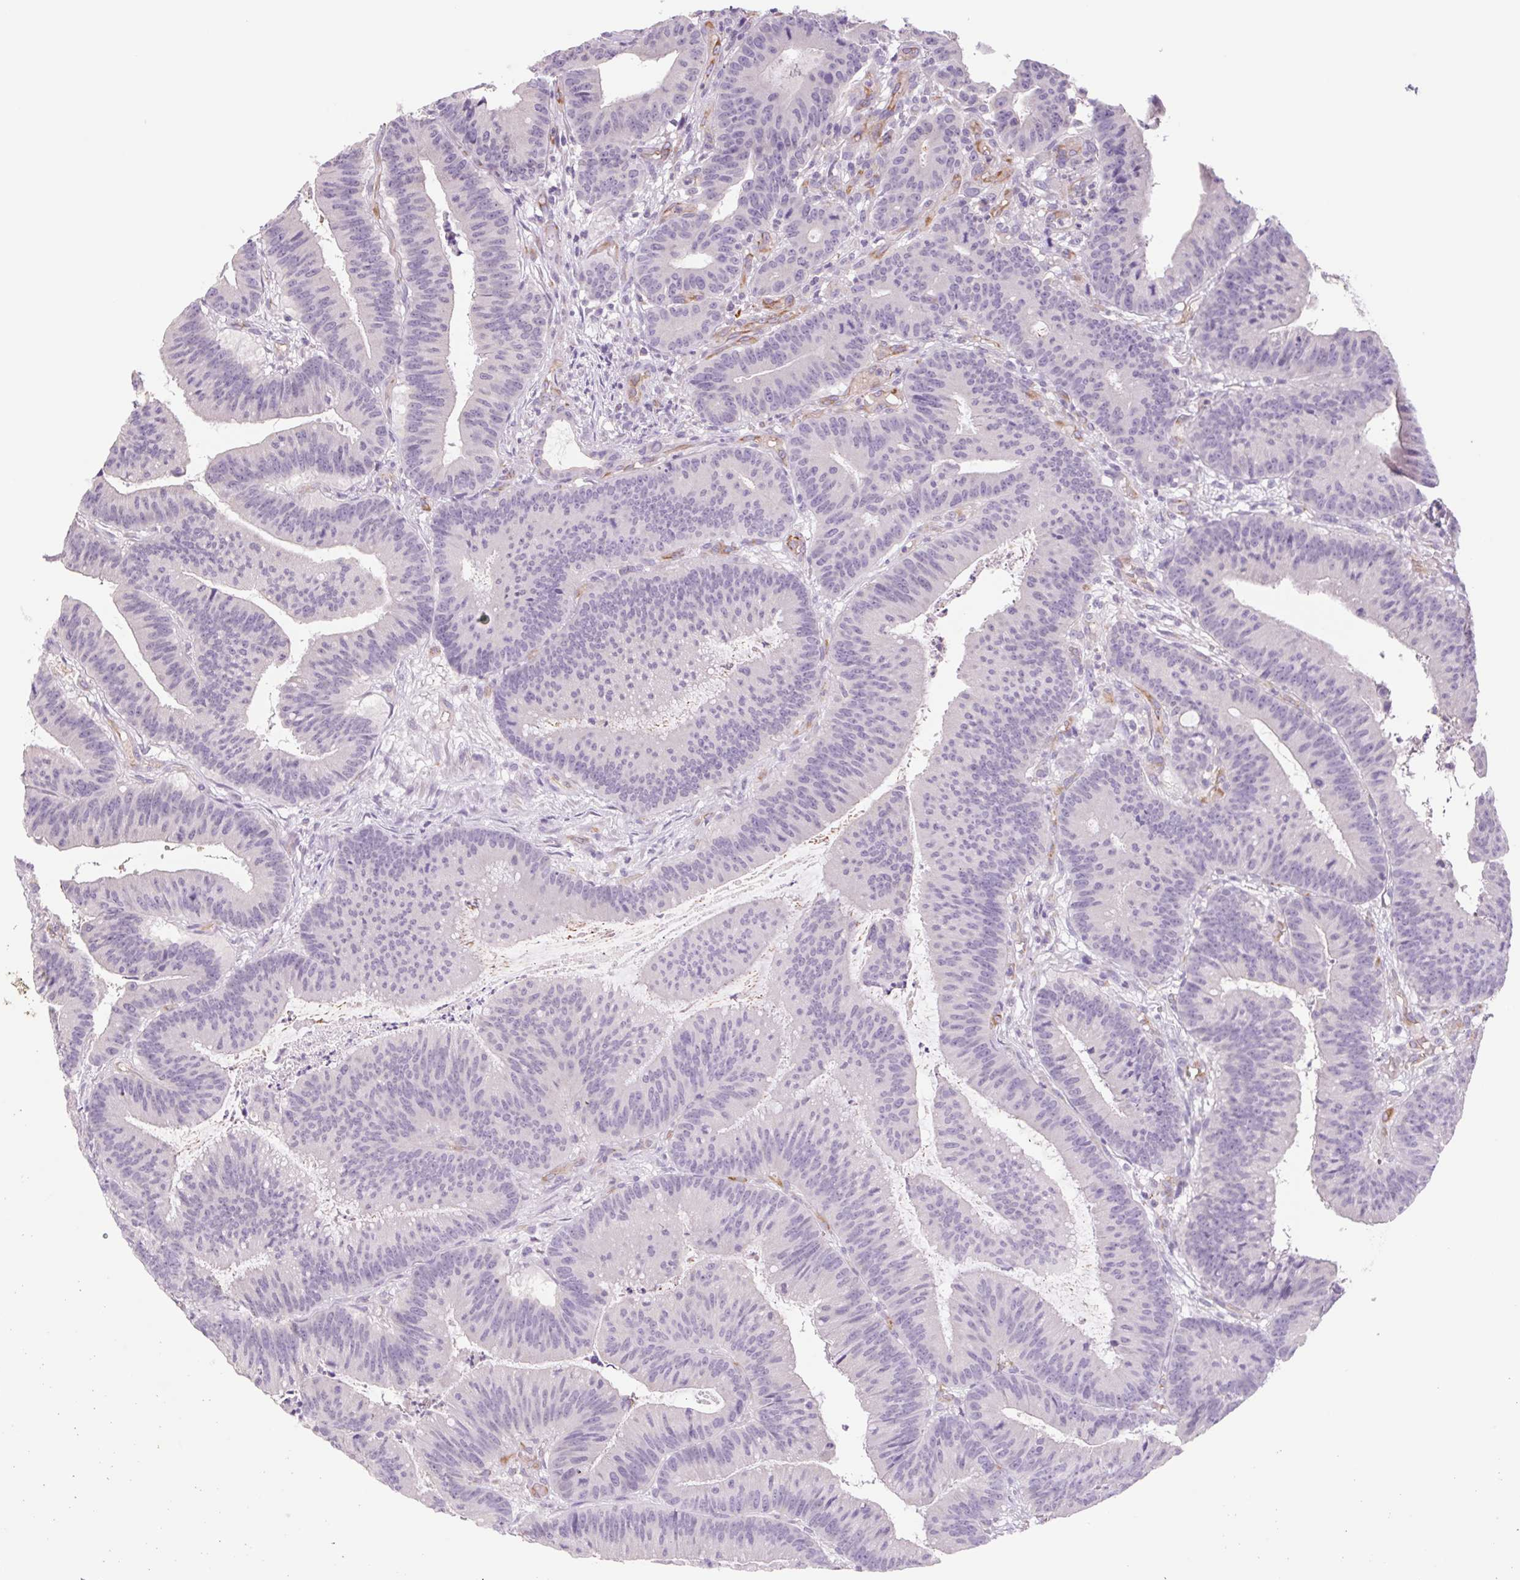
{"staining": {"intensity": "negative", "quantity": "none", "location": "none"}, "tissue": "colorectal cancer", "cell_type": "Tumor cells", "image_type": "cancer", "snomed": [{"axis": "morphology", "description": "Adenocarcinoma, NOS"}, {"axis": "topography", "description": "Colon"}], "caption": "Tumor cells show no significant protein staining in colorectal adenocarcinoma. The staining was performed using DAB to visualize the protein expression in brown, while the nuclei were stained in blue with hematoxylin (Magnification: 20x).", "gene": "IGFL3", "patient": {"sex": "female", "age": 78}}